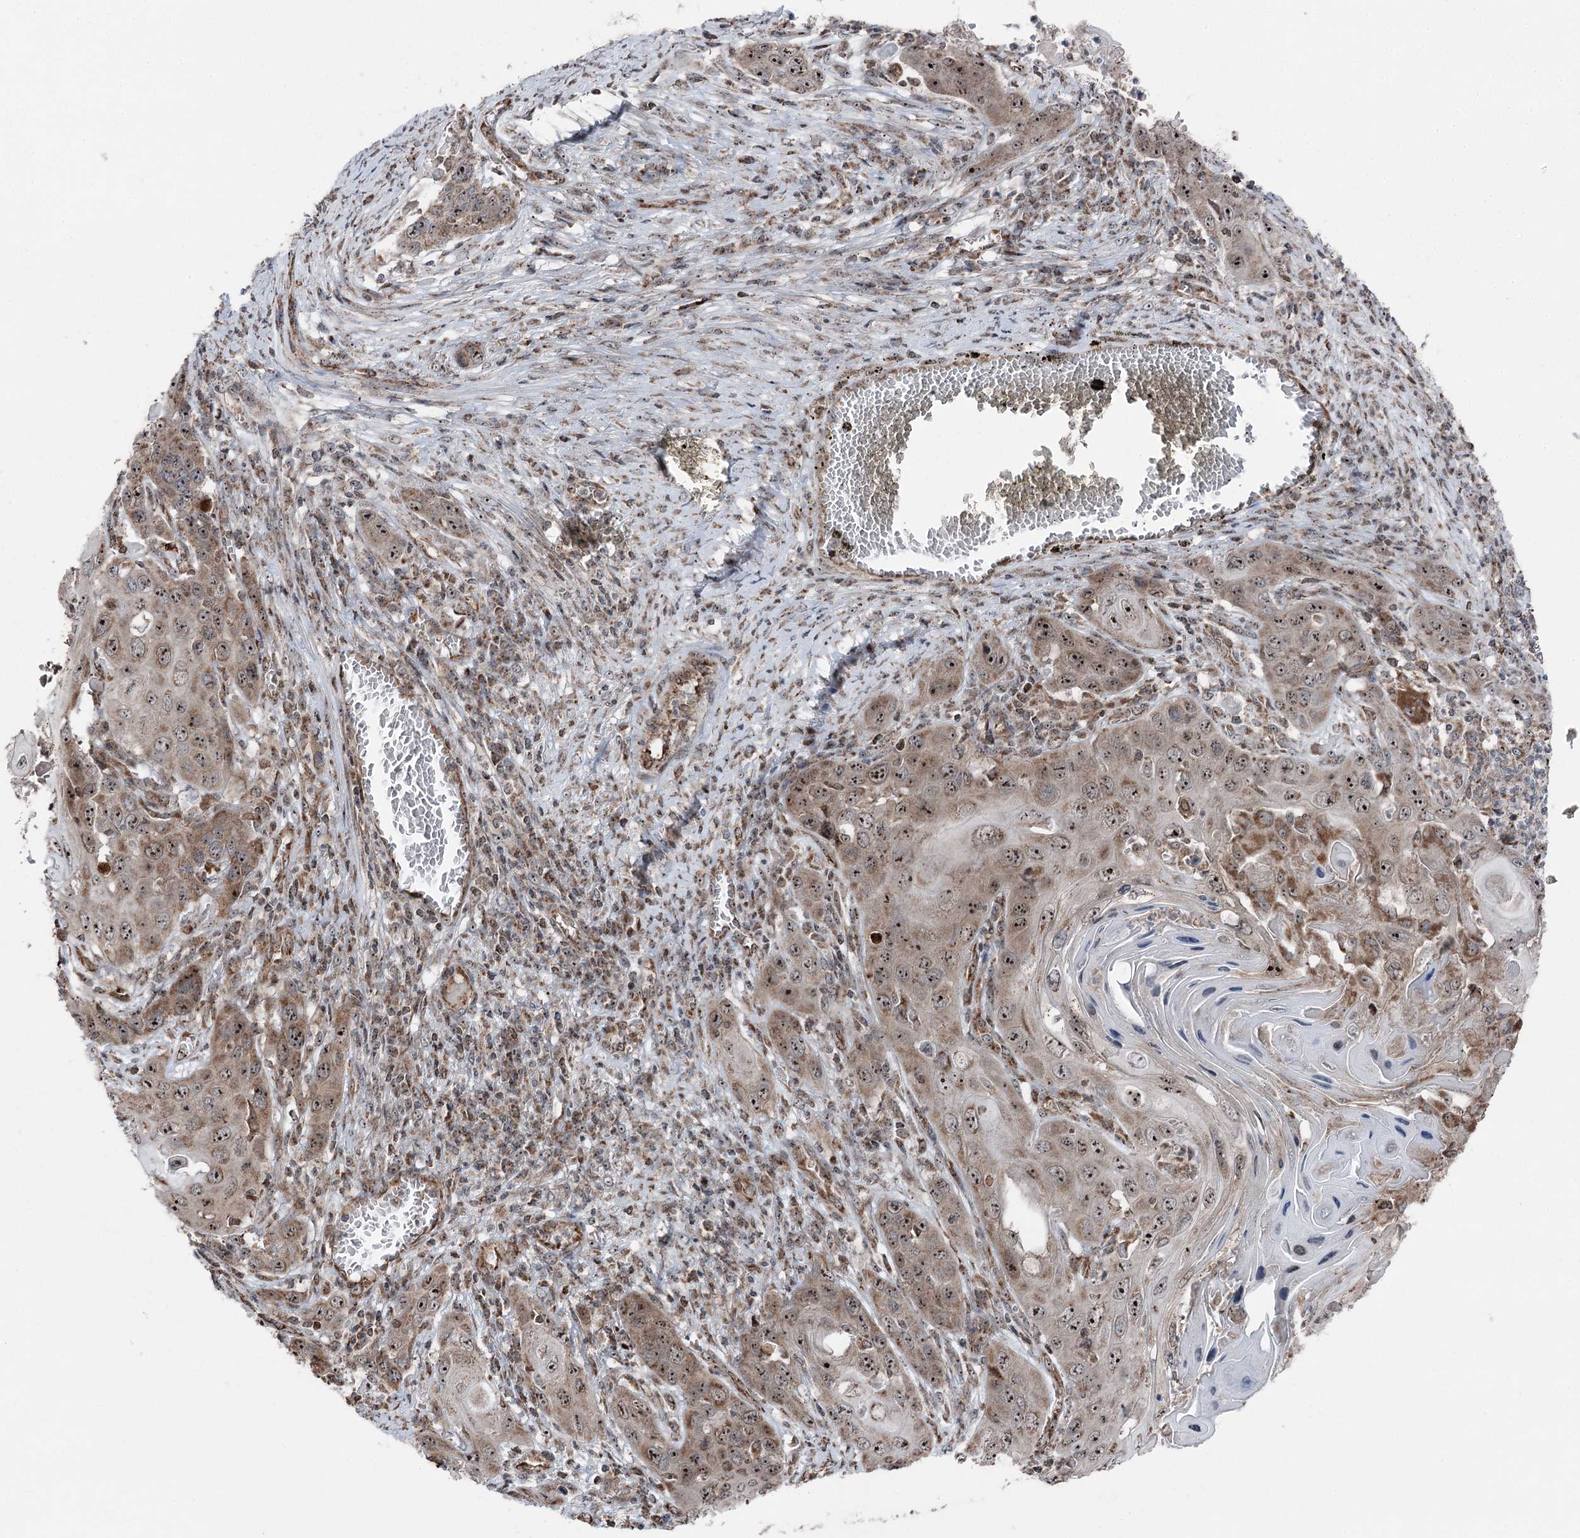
{"staining": {"intensity": "moderate", "quantity": ">75%", "location": "cytoplasmic/membranous,nuclear"}, "tissue": "skin cancer", "cell_type": "Tumor cells", "image_type": "cancer", "snomed": [{"axis": "morphology", "description": "Squamous cell carcinoma, NOS"}, {"axis": "topography", "description": "Skin"}], "caption": "A brown stain shows moderate cytoplasmic/membranous and nuclear staining of a protein in human skin cancer tumor cells.", "gene": "STEEP1", "patient": {"sex": "male", "age": 55}}